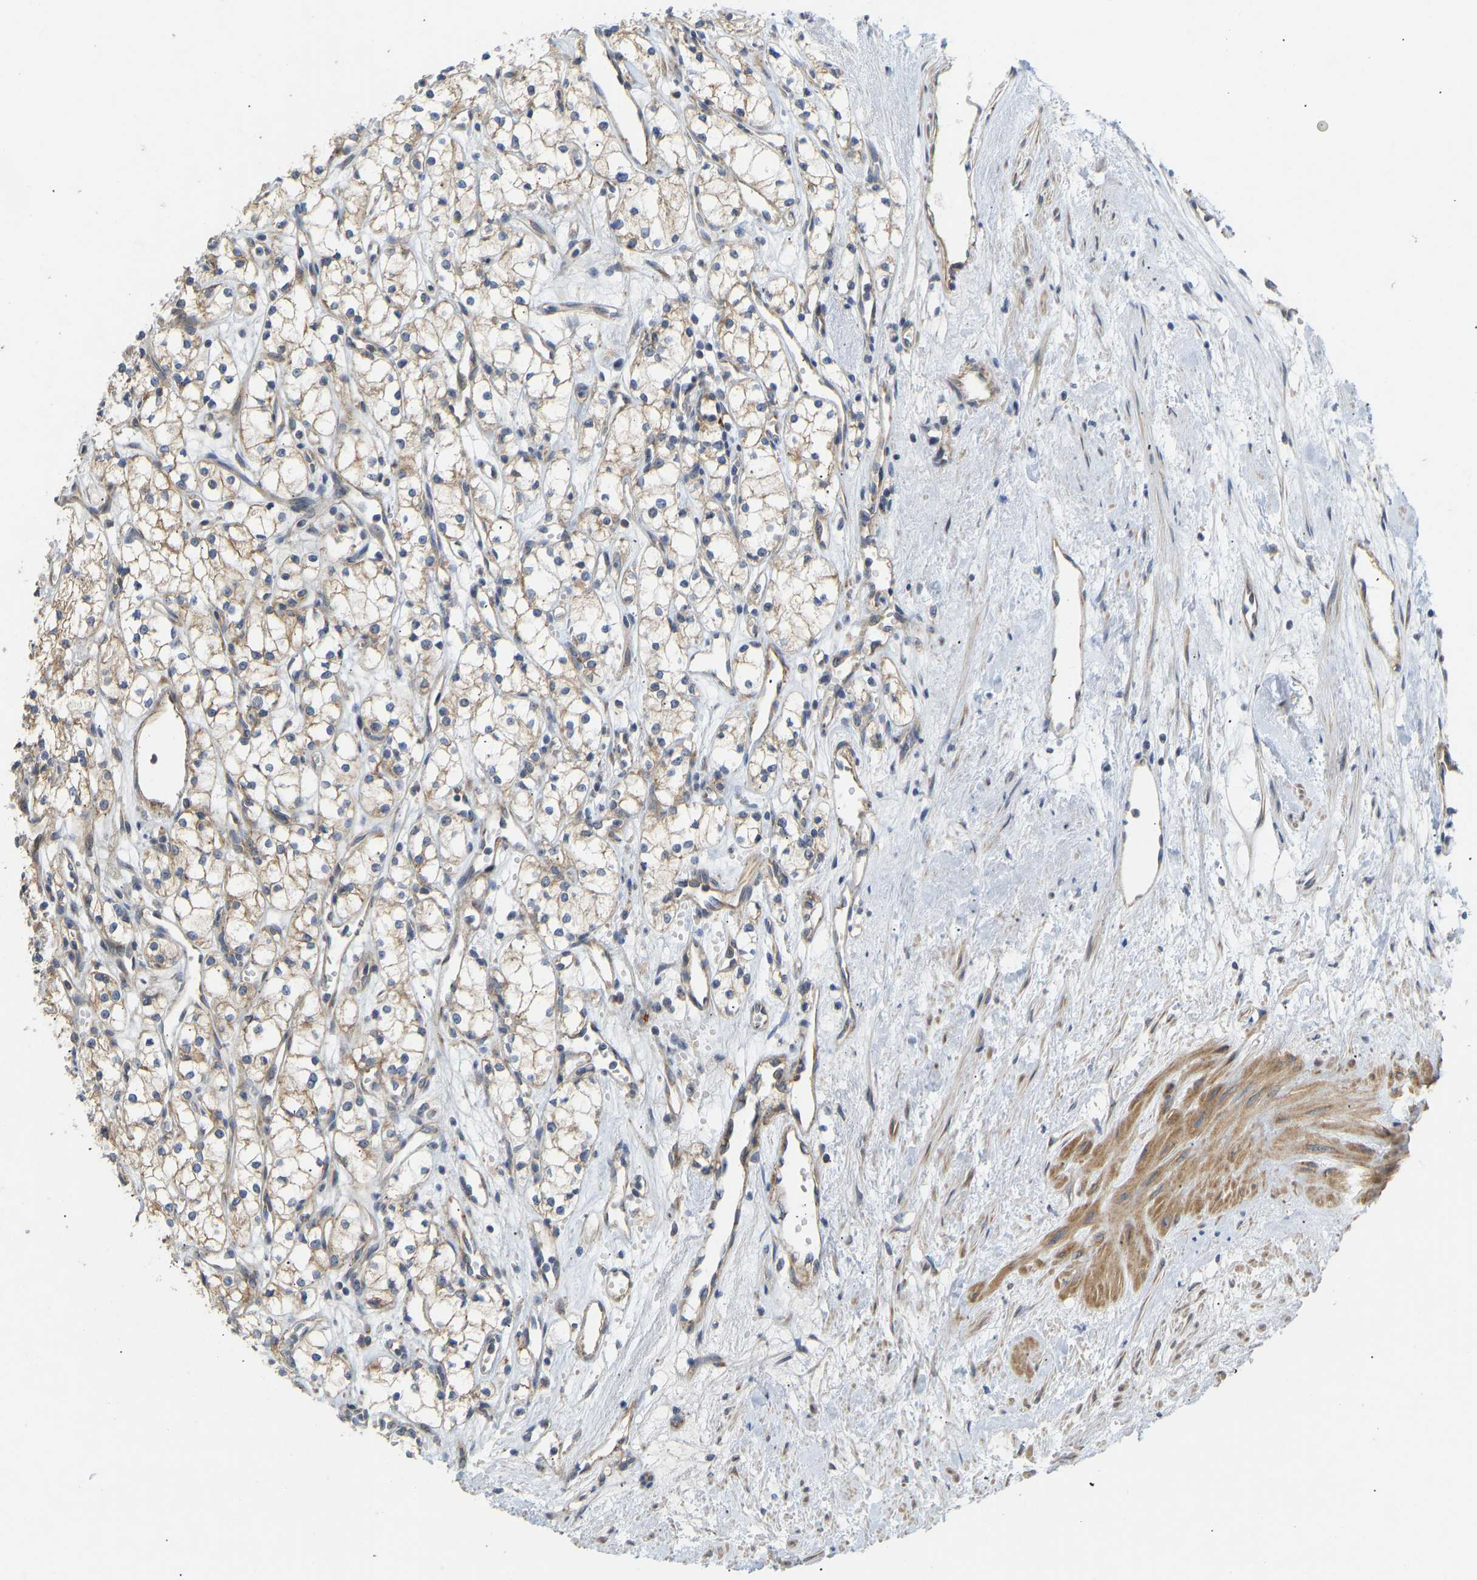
{"staining": {"intensity": "weak", "quantity": "<25%", "location": "cytoplasmic/membranous"}, "tissue": "renal cancer", "cell_type": "Tumor cells", "image_type": "cancer", "snomed": [{"axis": "morphology", "description": "Adenocarcinoma, NOS"}, {"axis": "topography", "description": "Kidney"}], "caption": "Histopathology image shows no significant protein staining in tumor cells of renal adenocarcinoma.", "gene": "HACD2", "patient": {"sex": "female", "age": 76}}